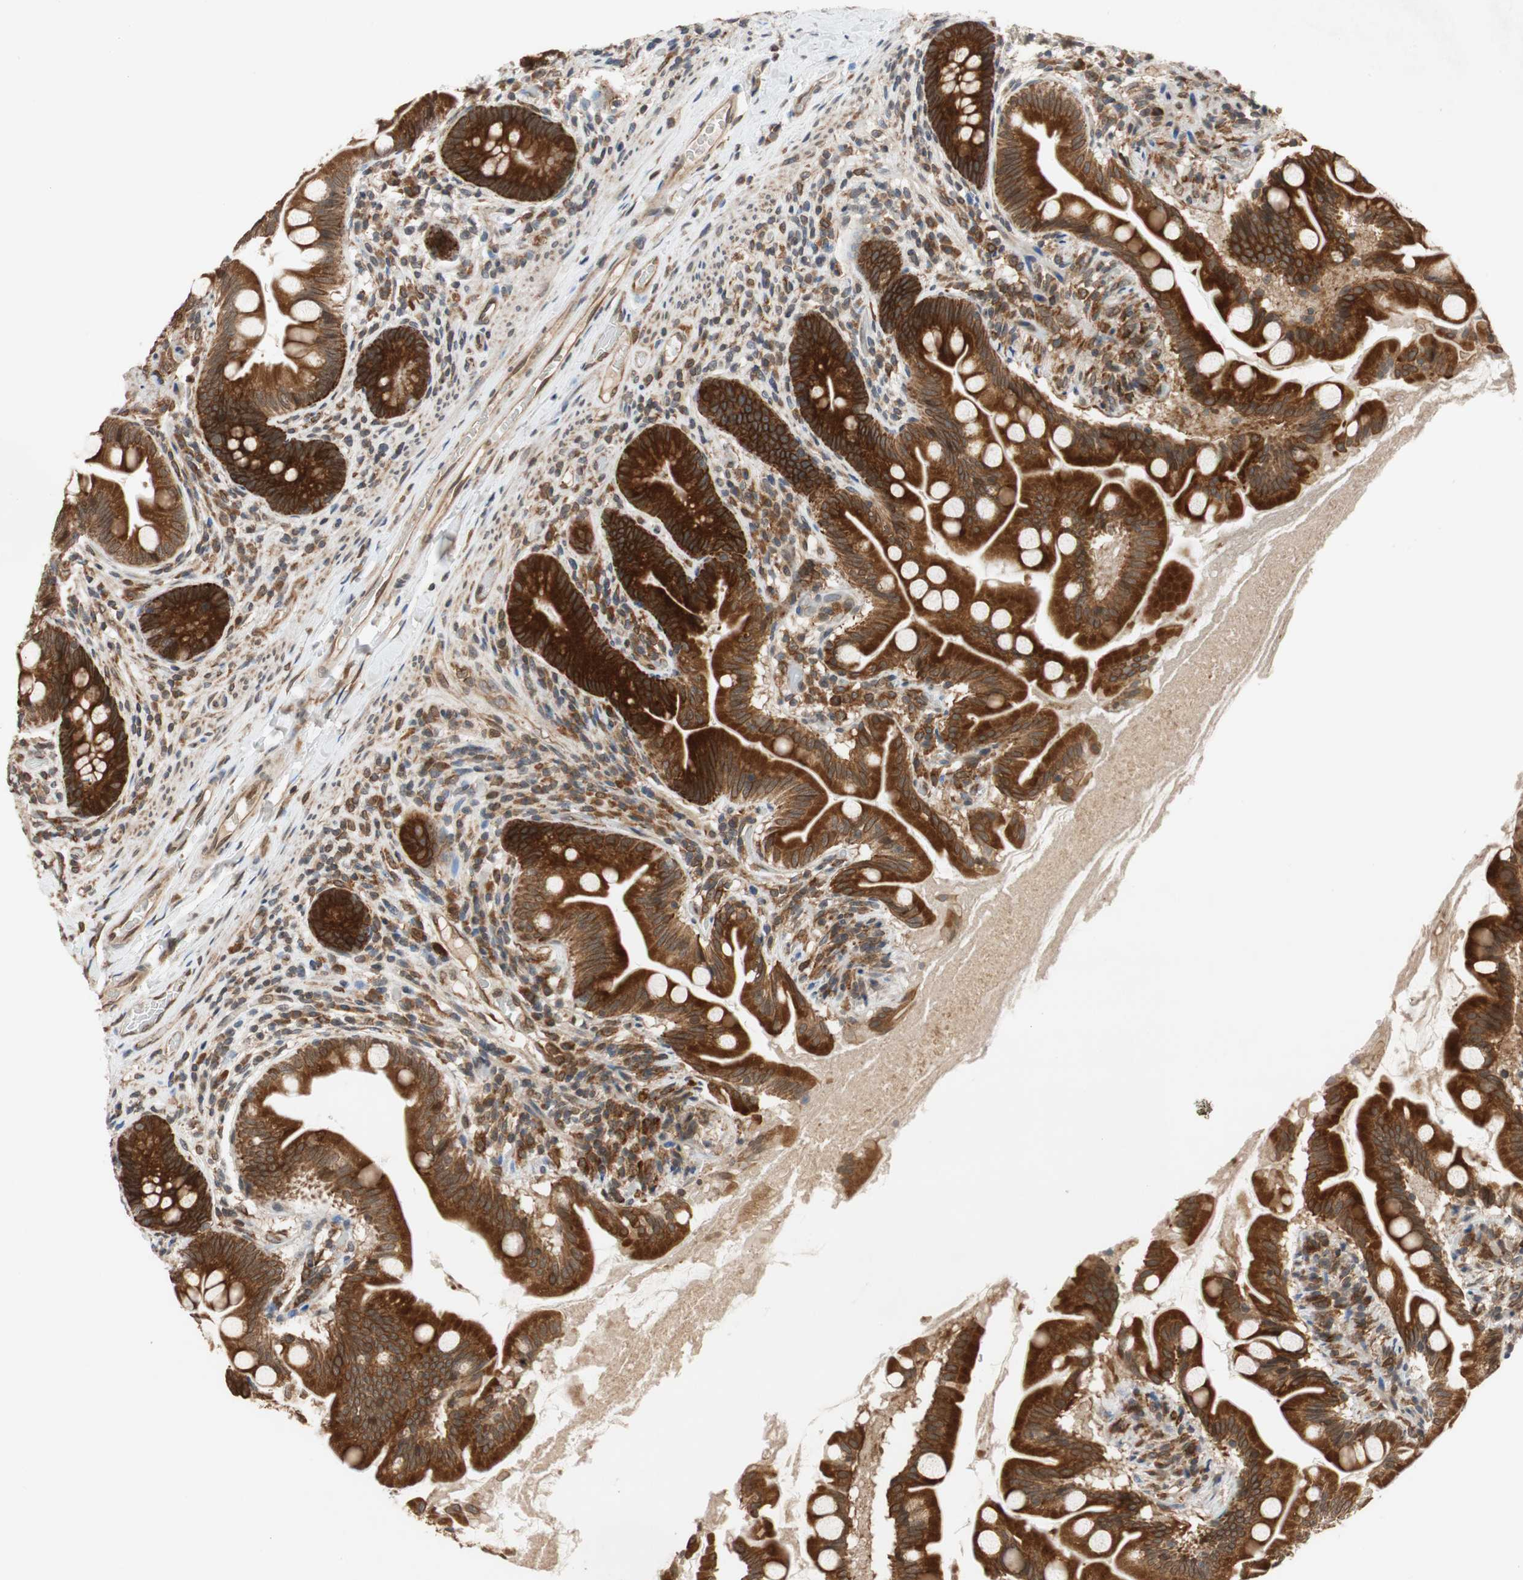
{"staining": {"intensity": "strong", "quantity": ">75%", "location": "cytoplasmic/membranous"}, "tissue": "small intestine", "cell_type": "Glandular cells", "image_type": "normal", "snomed": [{"axis": "morphology", "description": "Normal tissue, NOS"}, {"axis": "topography", "description": "Small intestine"}], "caption": "Protein staining of unremarkable small intestine shows strong cytoplasmic/membranous positivity in approximately >75% of glandular cells. The protein of interest is shown in brown color, while the nuclei are stained blue.", "gene": "AUP1", "patient": {"sex": "female", "age": 56}}